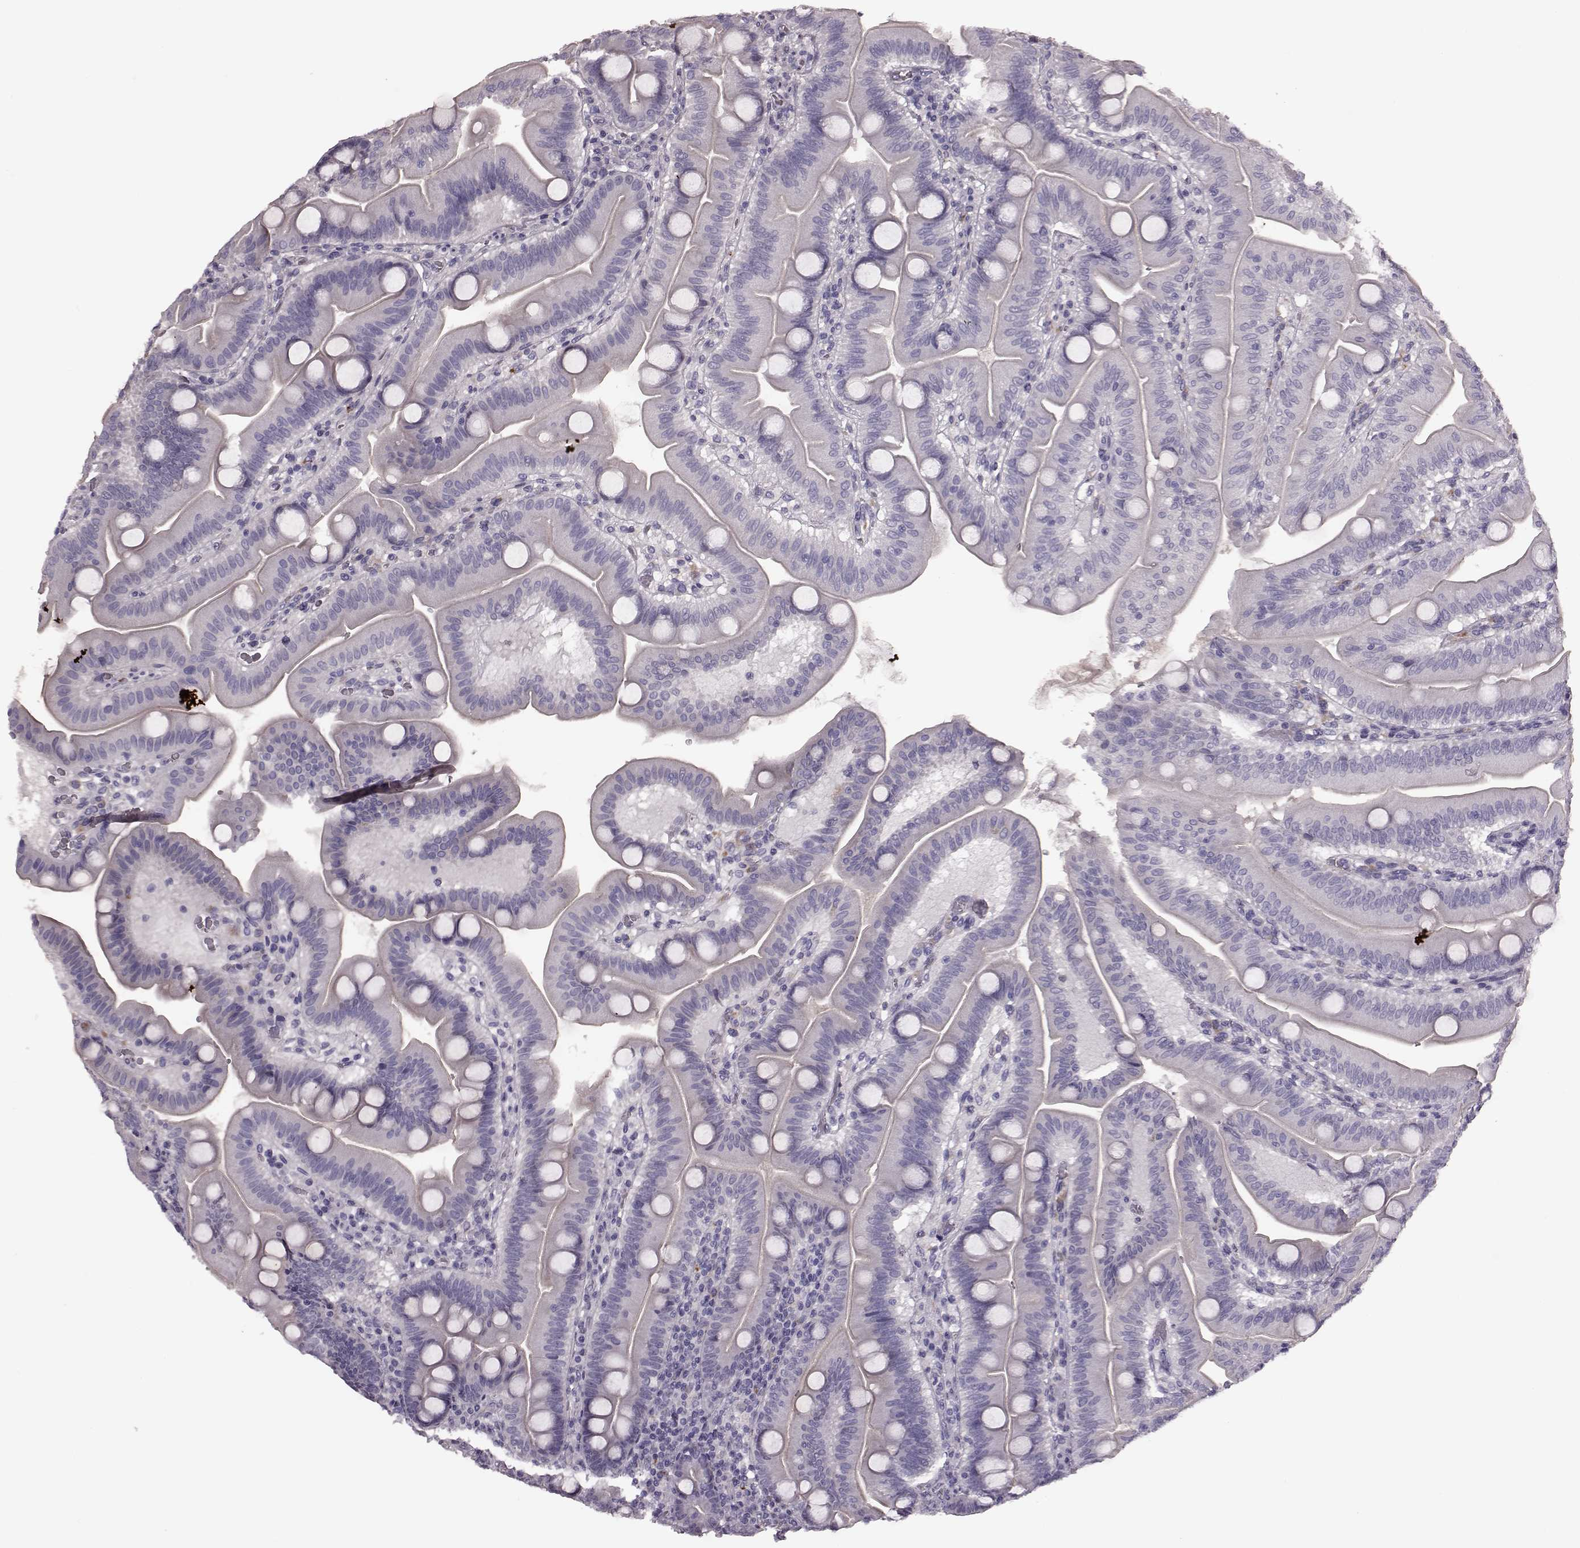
{"staining": {"intensity": "negative", "quantity": "none", "location": "none"}, "tissue": "duodenum", "cell_type": "Glandular cells", "image_type": "normal", "snomed": [{"axis": "morphology", "description": "Normal tissue, NOS"}, {"axis": "topography", "description": "Duodenum"}], "caption": "A high-resolution image shows immunohistochemistry (IHC) staining of unremarkable duodenum, which demonstrates no significant positivity in glandular cells. Brightfield microscopy of immunohistochemistry (IHC) stained with DAB (3,3'-diaminobenzidine) (brown) and hematoxylin (blue), captured at high magnification.", "gene": "SNTG1", "patient": {"sex": "male", "age": 59}}